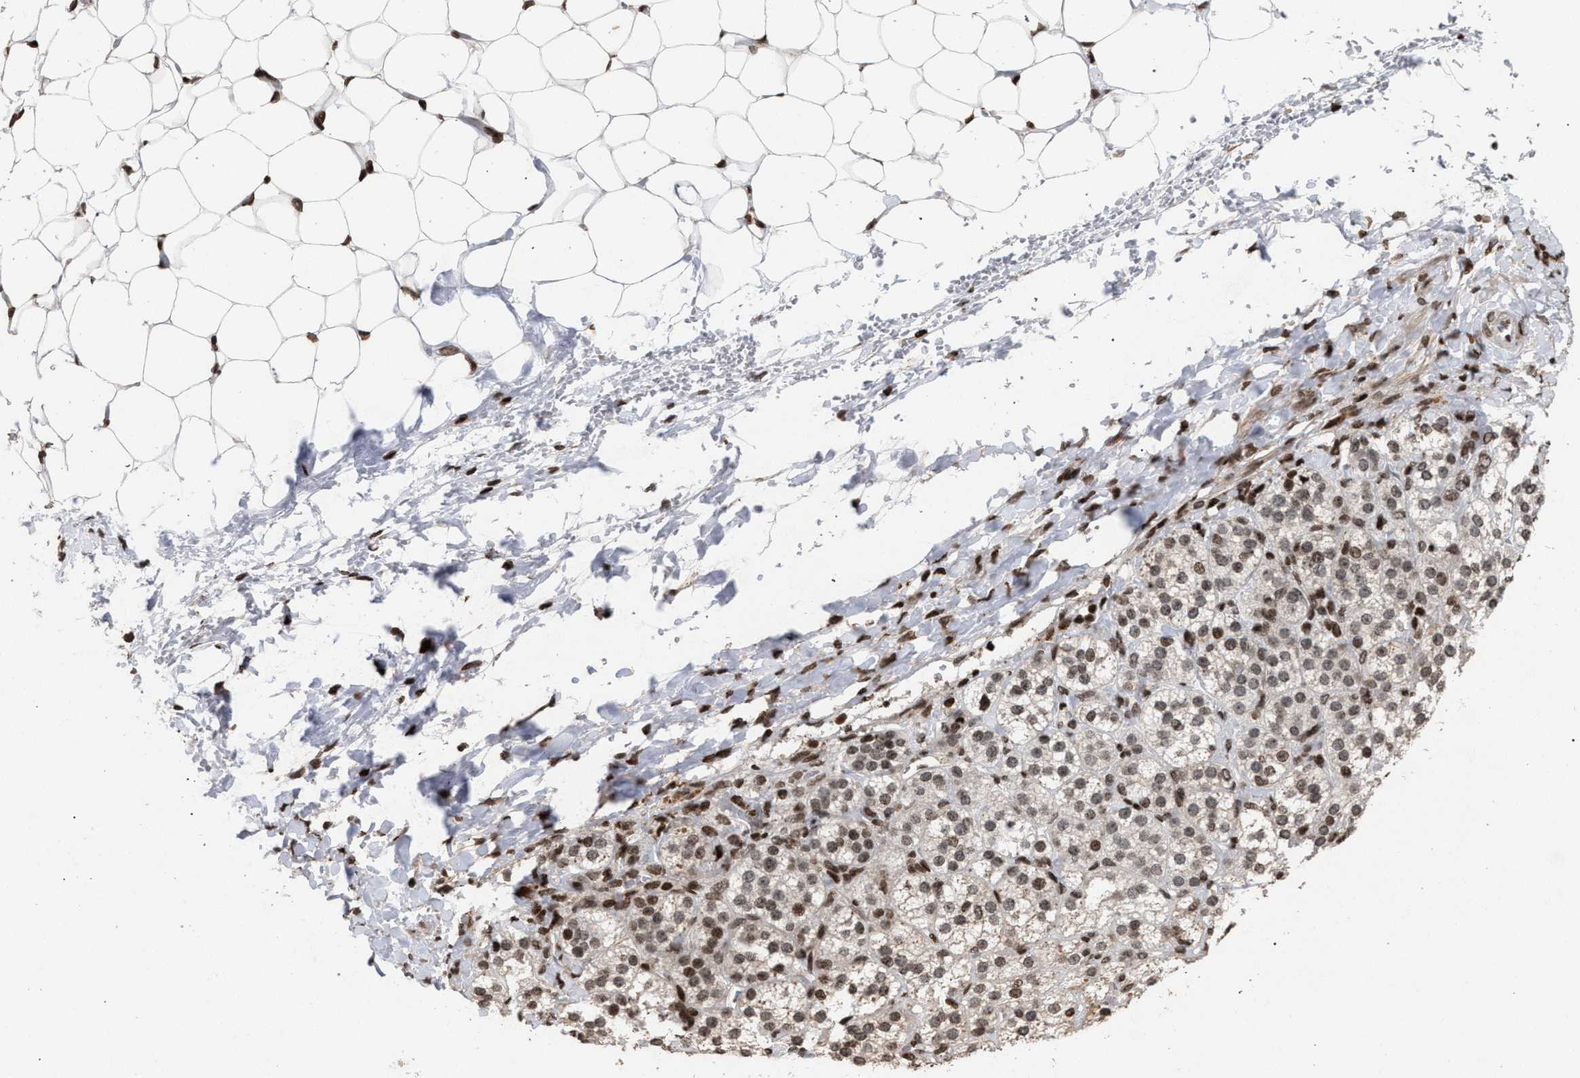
{"staining": {"intensity": "moderate", "quantity": ">75%", "location": "nuclear"}, "tissue": "adrenal gland", "cell_type": "Glandular cells", "image_type": "normal", "snomed": [{"axis": "morphology", "description": "Normal tissue, NOS"}, {"axis": "topography", "description": "Adrenal gland"}], "caption": "The immunohistochemical stain labels moderate nuclear expression in glandular cells of benign adrenal gland.", "gene": "FOXD3", "patient": {"sex": "female", "age": 44}}